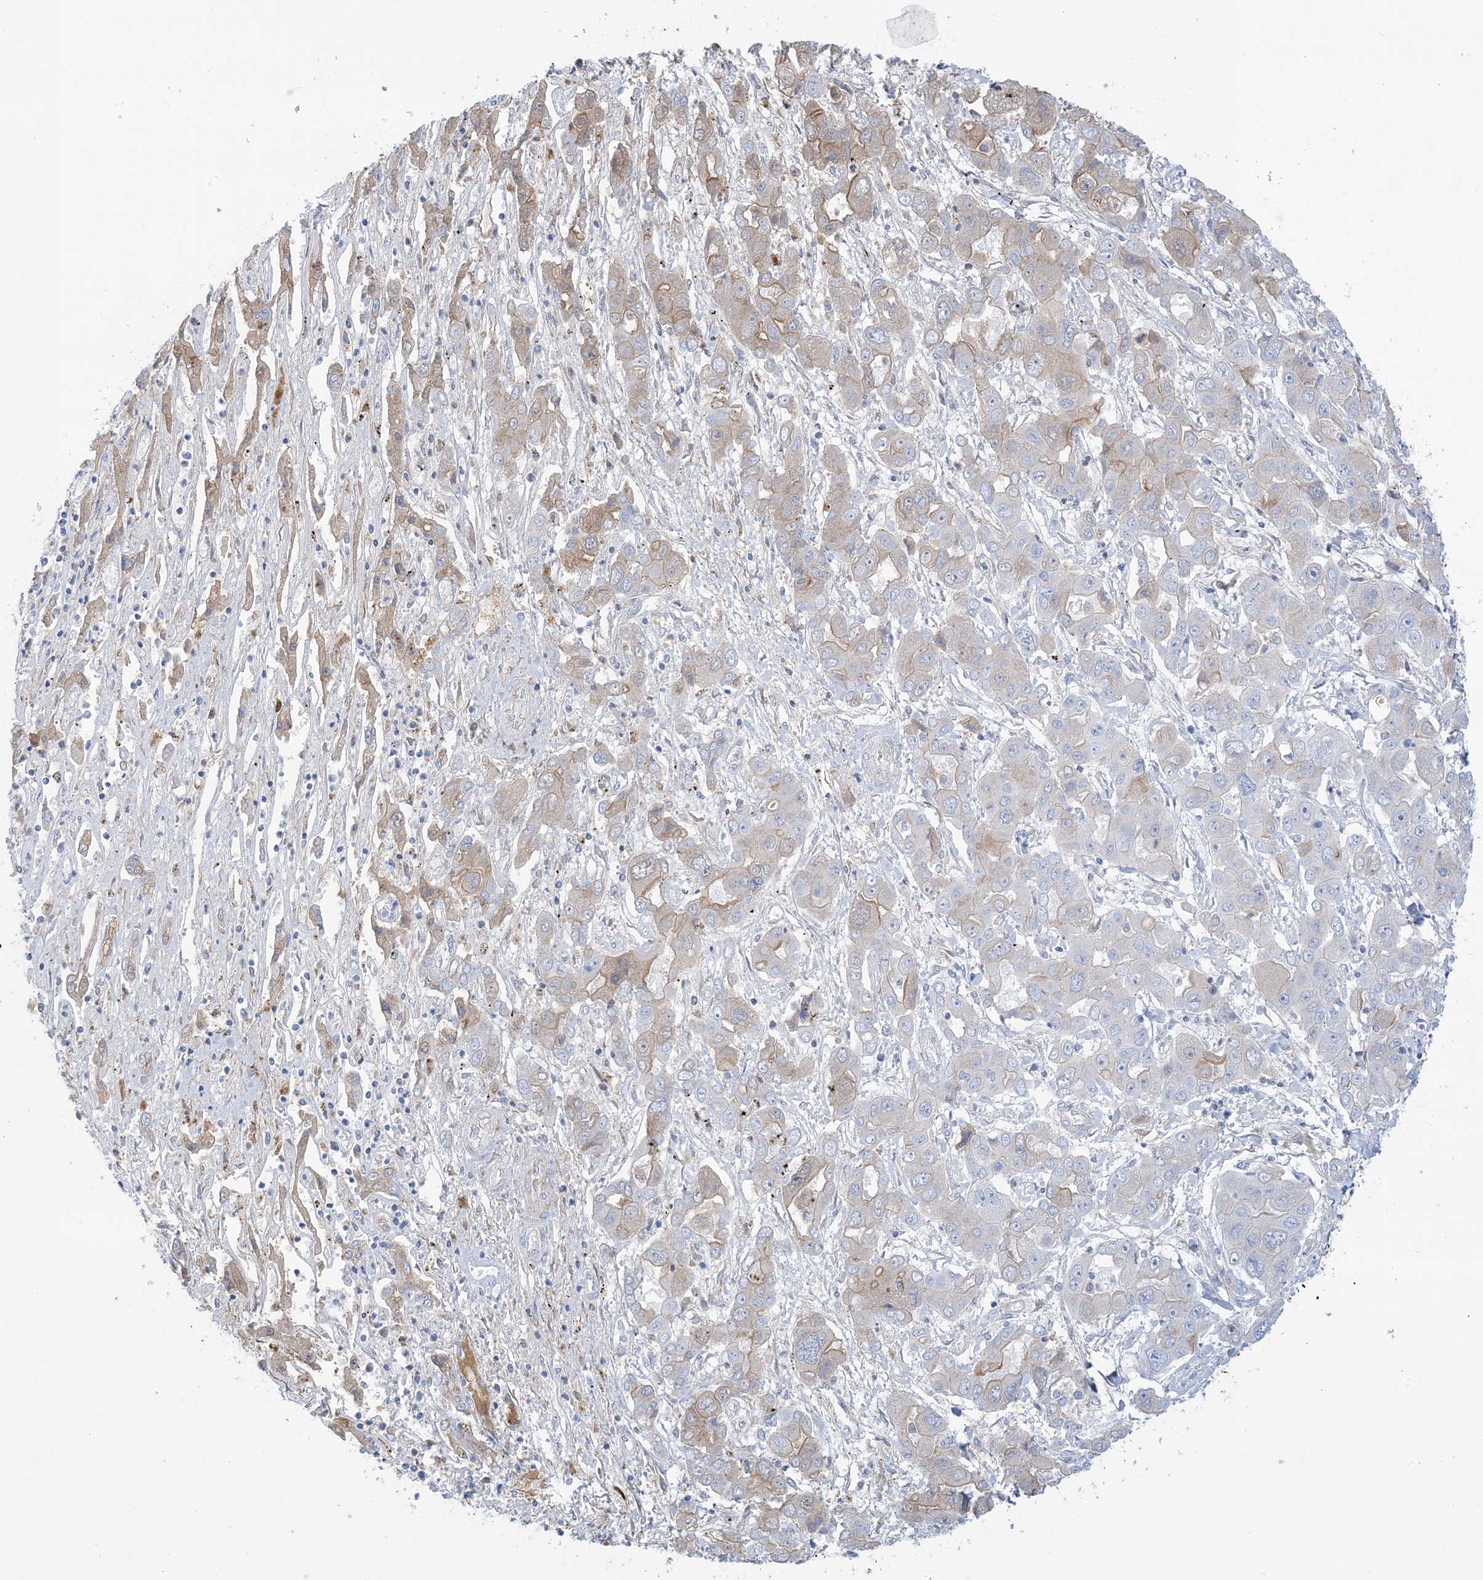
{"staining": {"intensity": "weak", "quantity": "25%-75%", "location": "cytoplasmic/membranous"}, "tissue": "liver cancer", "cell_type": "Tumor cells", "image_type": "cancer", "snomed": [{"axis": "morphology", "description": "Cholangiocarcinoma"}, {"axis": "topography", "description": "Liver"}], "caption": "High-power microscopy captured an IHC image of liver cholangiocarcinoma, revealing weak cytoplasmic/membranous expression in approximately 25%-75% of tumor cells. The staining is performed using DAB (3,3'-diaminobenzidine) brown chromogen to label protein expression. The nuclei are counter-stained blue using hematoxylin.", "gene": "ATP11C", "patient": {"sex": "male", "age": 67}}